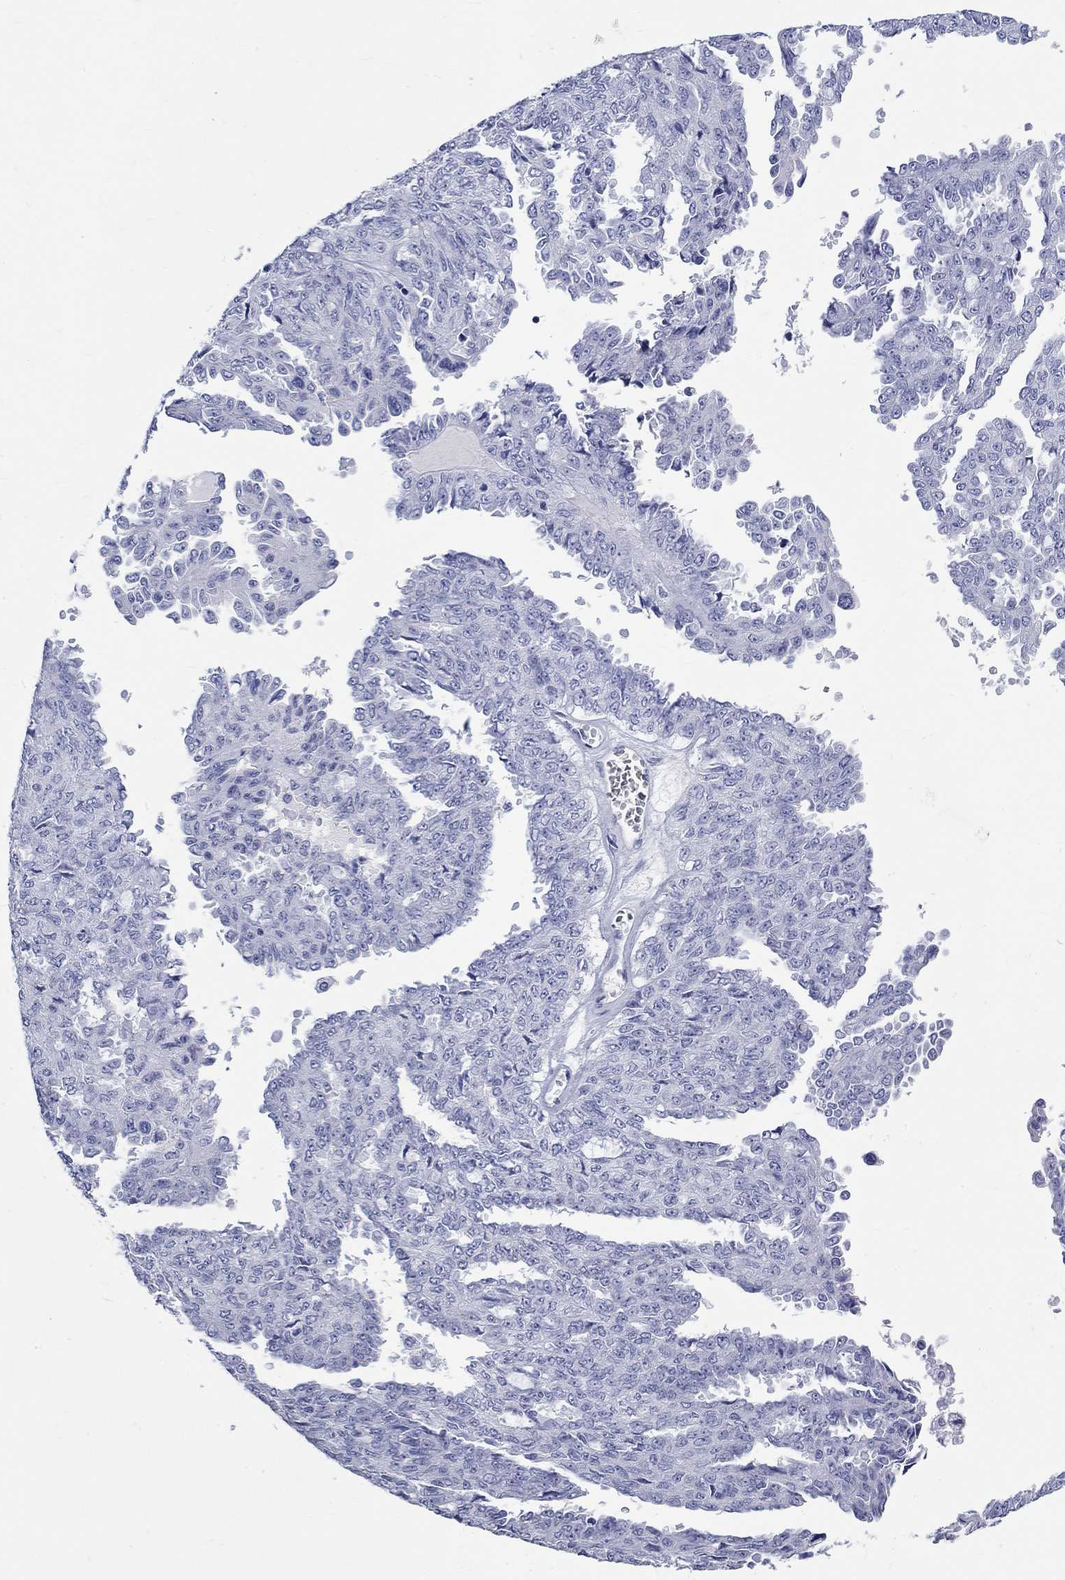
{"staining": {"intensity": "negative", "quantity": "none", "location": "none"}, "tissue": "ovarian cancer", "cell_type": "Tumor cells", "image_type": "cancer", "snomed": [{"axis": "morphology", "description": "Cystadenocarcinoma, serous, NOS"}, {"axis": "topography", "description": "Ovary"}], "caption": "This micrograph is of serous cystadenocarcinoma (ovarian) stained with IHC to label a protein in brown with the nuclei are counter-stained blue. There is no expression in tumor cells. The staining was performed using DAB (3,3'-diaminobenzidine) to visualize the protein expression in brown, while the nuclei were stained in blue with hematoxylin (Magnification: 20x).", "gene": "SPATA9", "patient": {"sex": "female", "age": 71}}